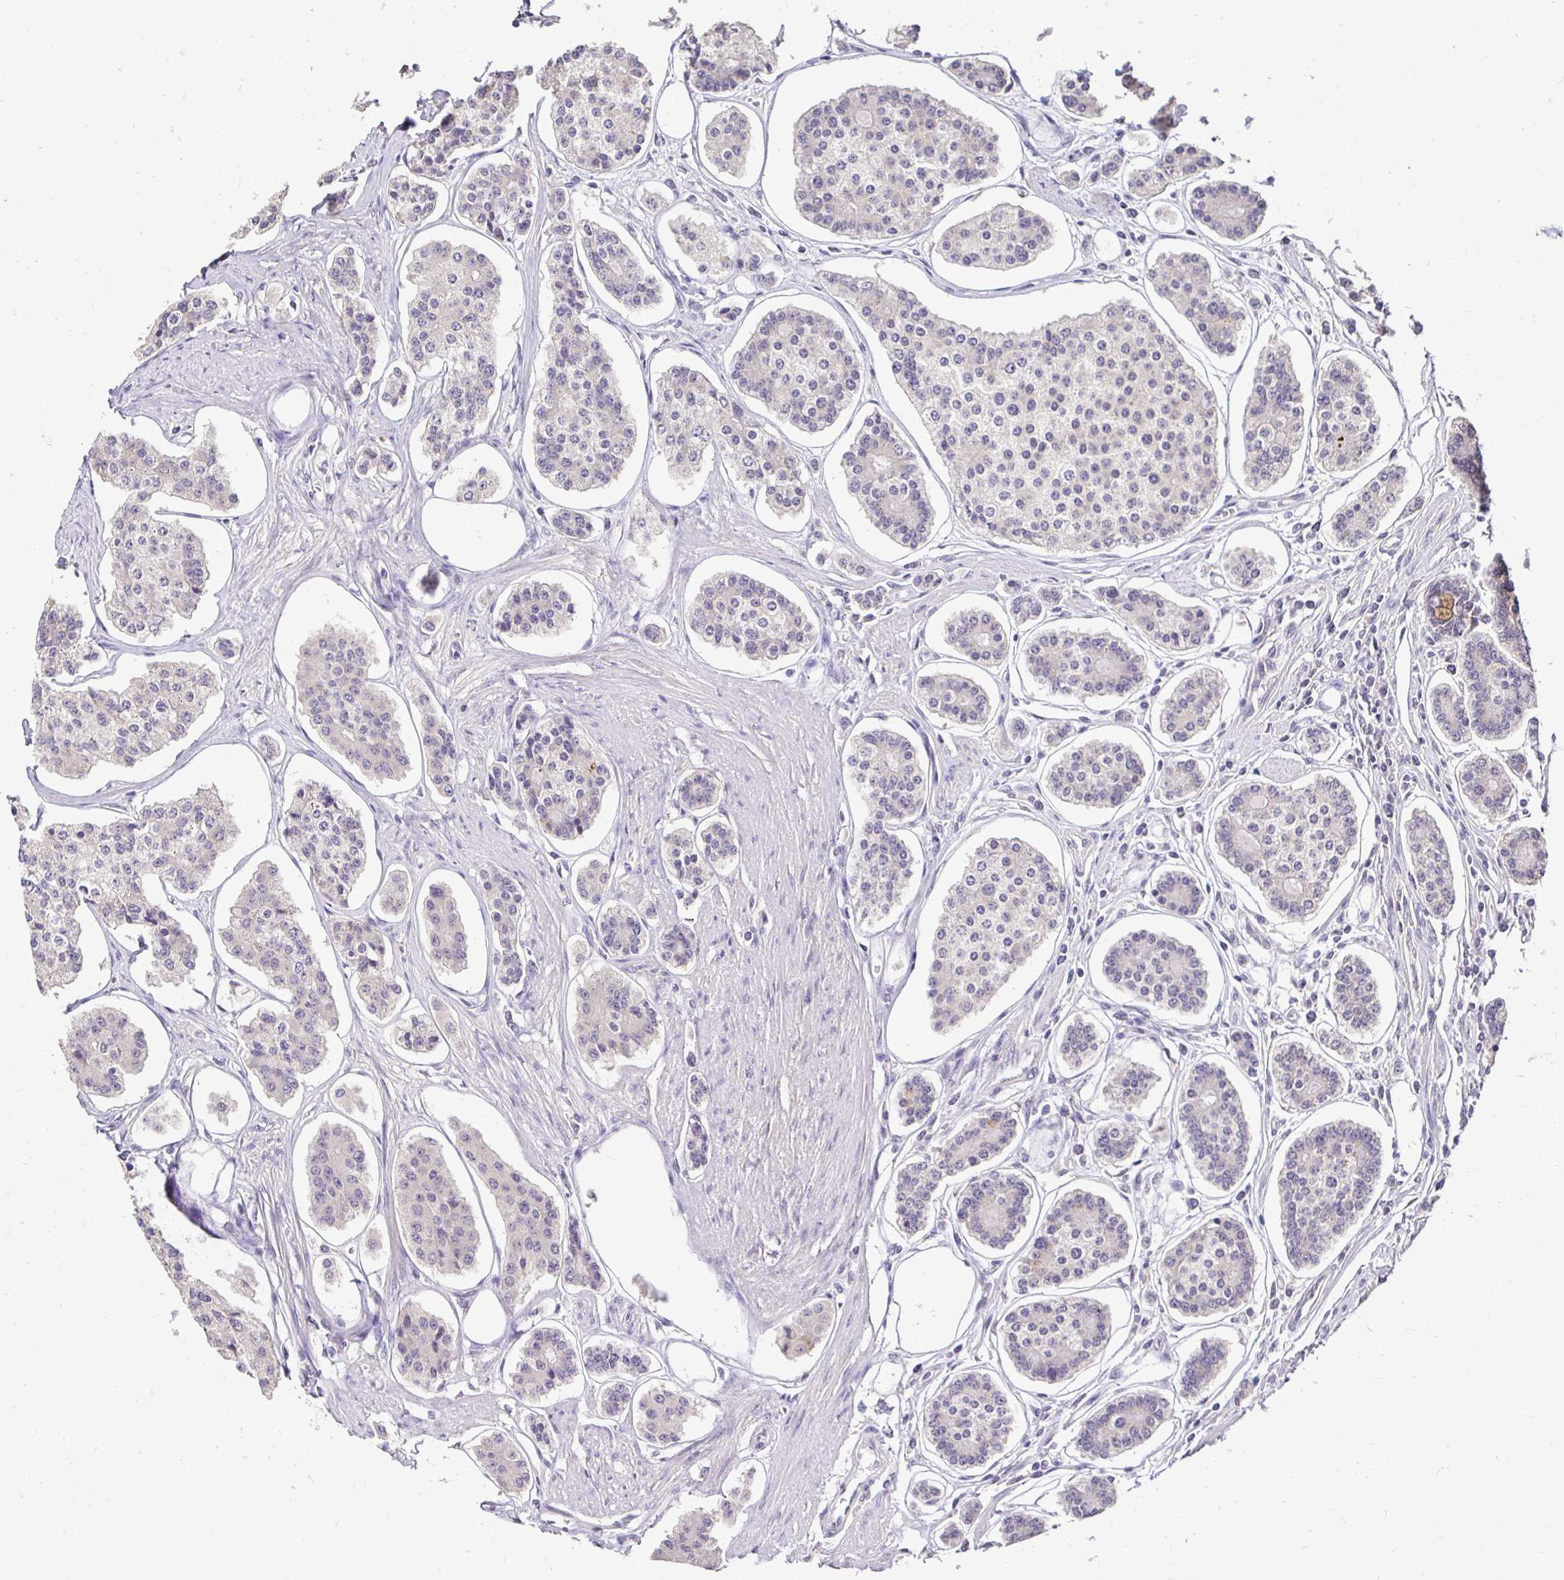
{"staining": {"intensity": "negative", "quantity": "none", "location": "none"}, "tissue": "carcinoid", "cell_type": "Tumor cells", "image_type": "cancer", "snomed": [{"axis": "morphology", "description": "Carcinoid, malignant, NOS"}, {"axis": "topography", "description": "Small intestine"}], "caption": "This is an IHC histopathology image of human carcinoid (malignant). There is no positivity in tumor cells.", "gene": "RHEBL1", "patient": {"sex": "female", "age": 65}}